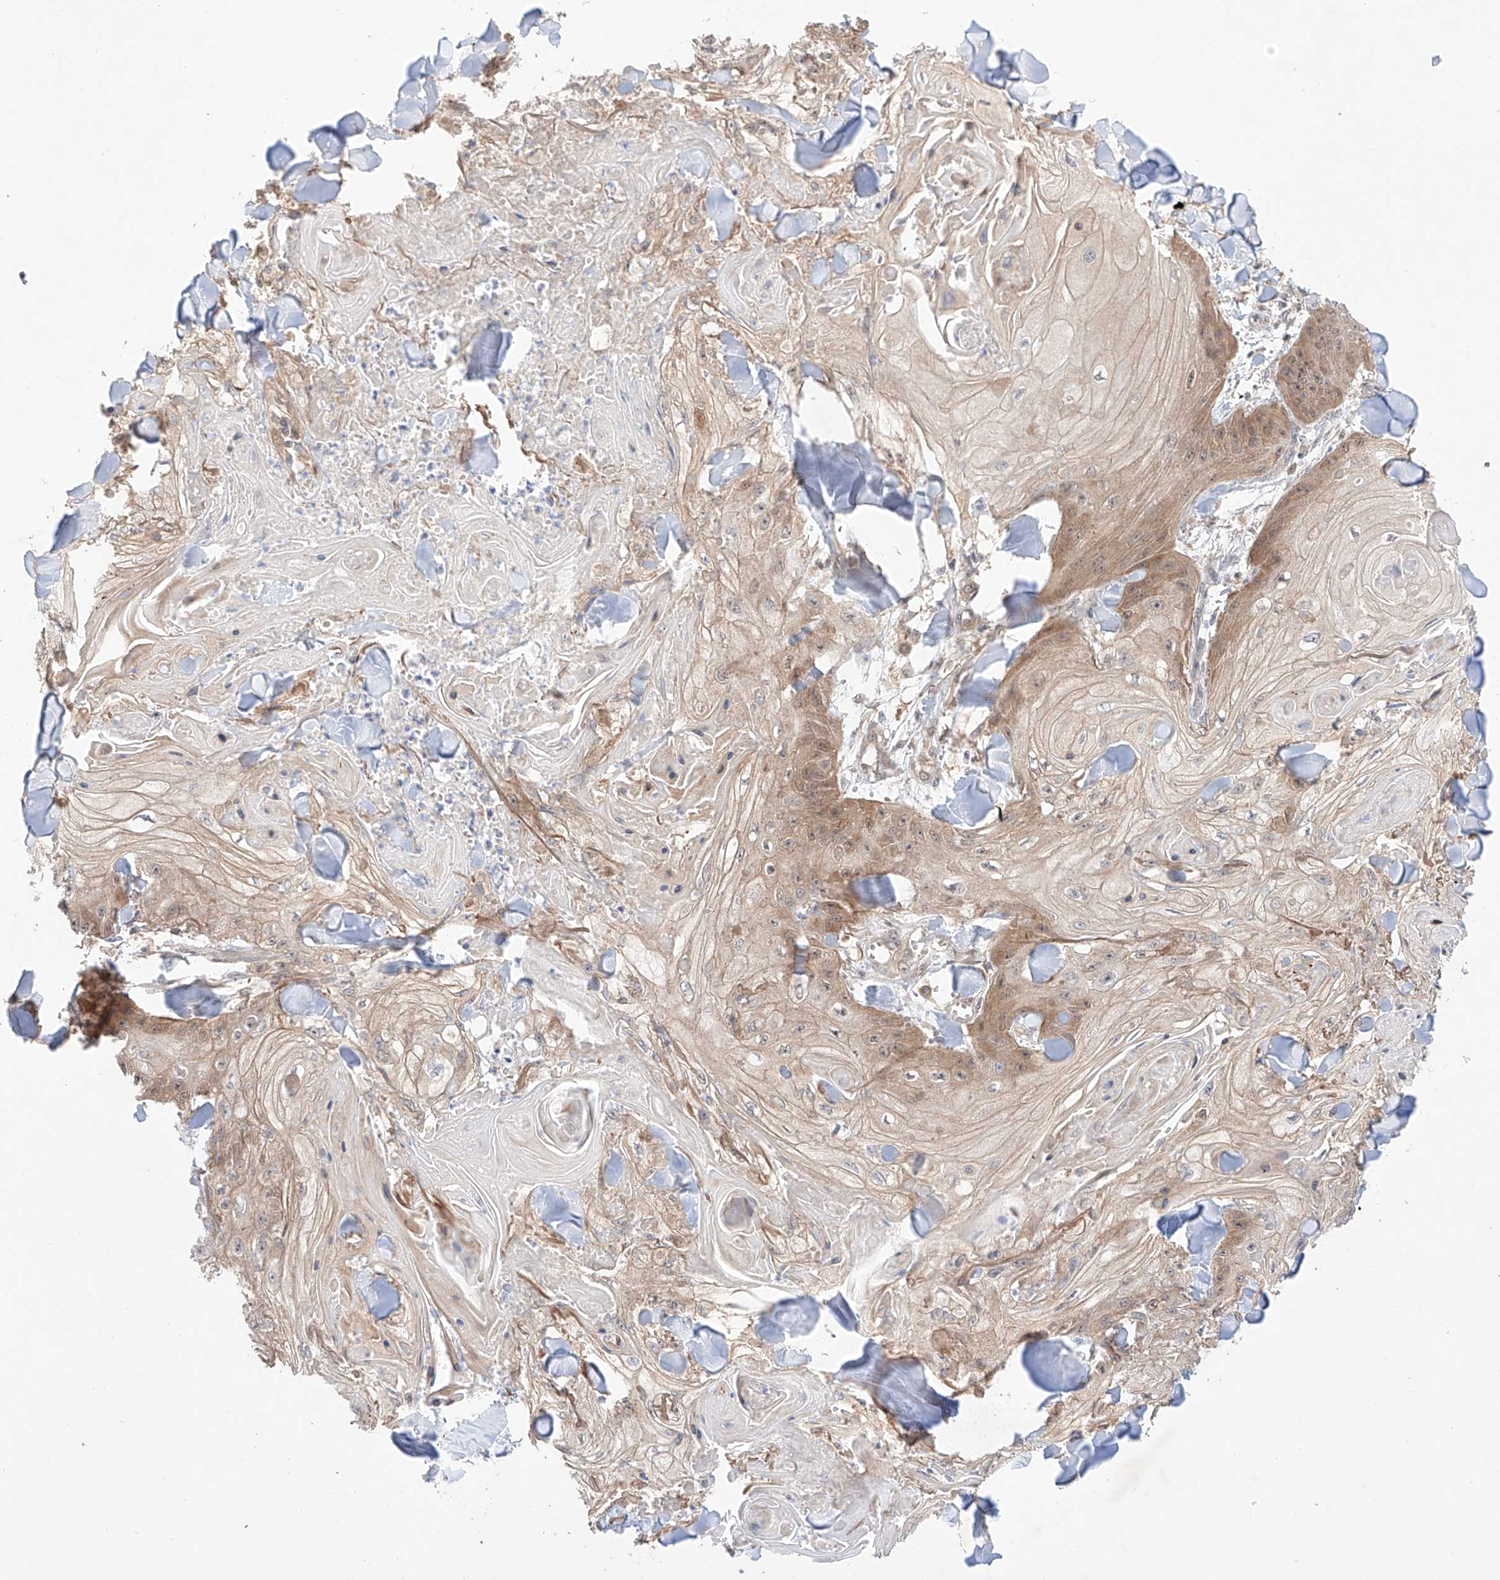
{"staining": {"intensity": "moderate", "quantity": "<25%", "location": "cytoplasmic/membranous"}, "tissue": "skin cancer", "cell_type": "Tumor cells", "image_type": "cancer", "snomed": [{"axis": "morphology", "description": "Squamous cell carcinoma, NOS"}, {"axis": "topography", "description": "Skin"}], "caption": "Human skin cancer stained for a protein (brown) demonstrates moderate cytoplasmic/membranous positive expression in approximately <25% of tumor cells.", "gene": "TSR2", "patient": {"sex": "male", "age": 74}}